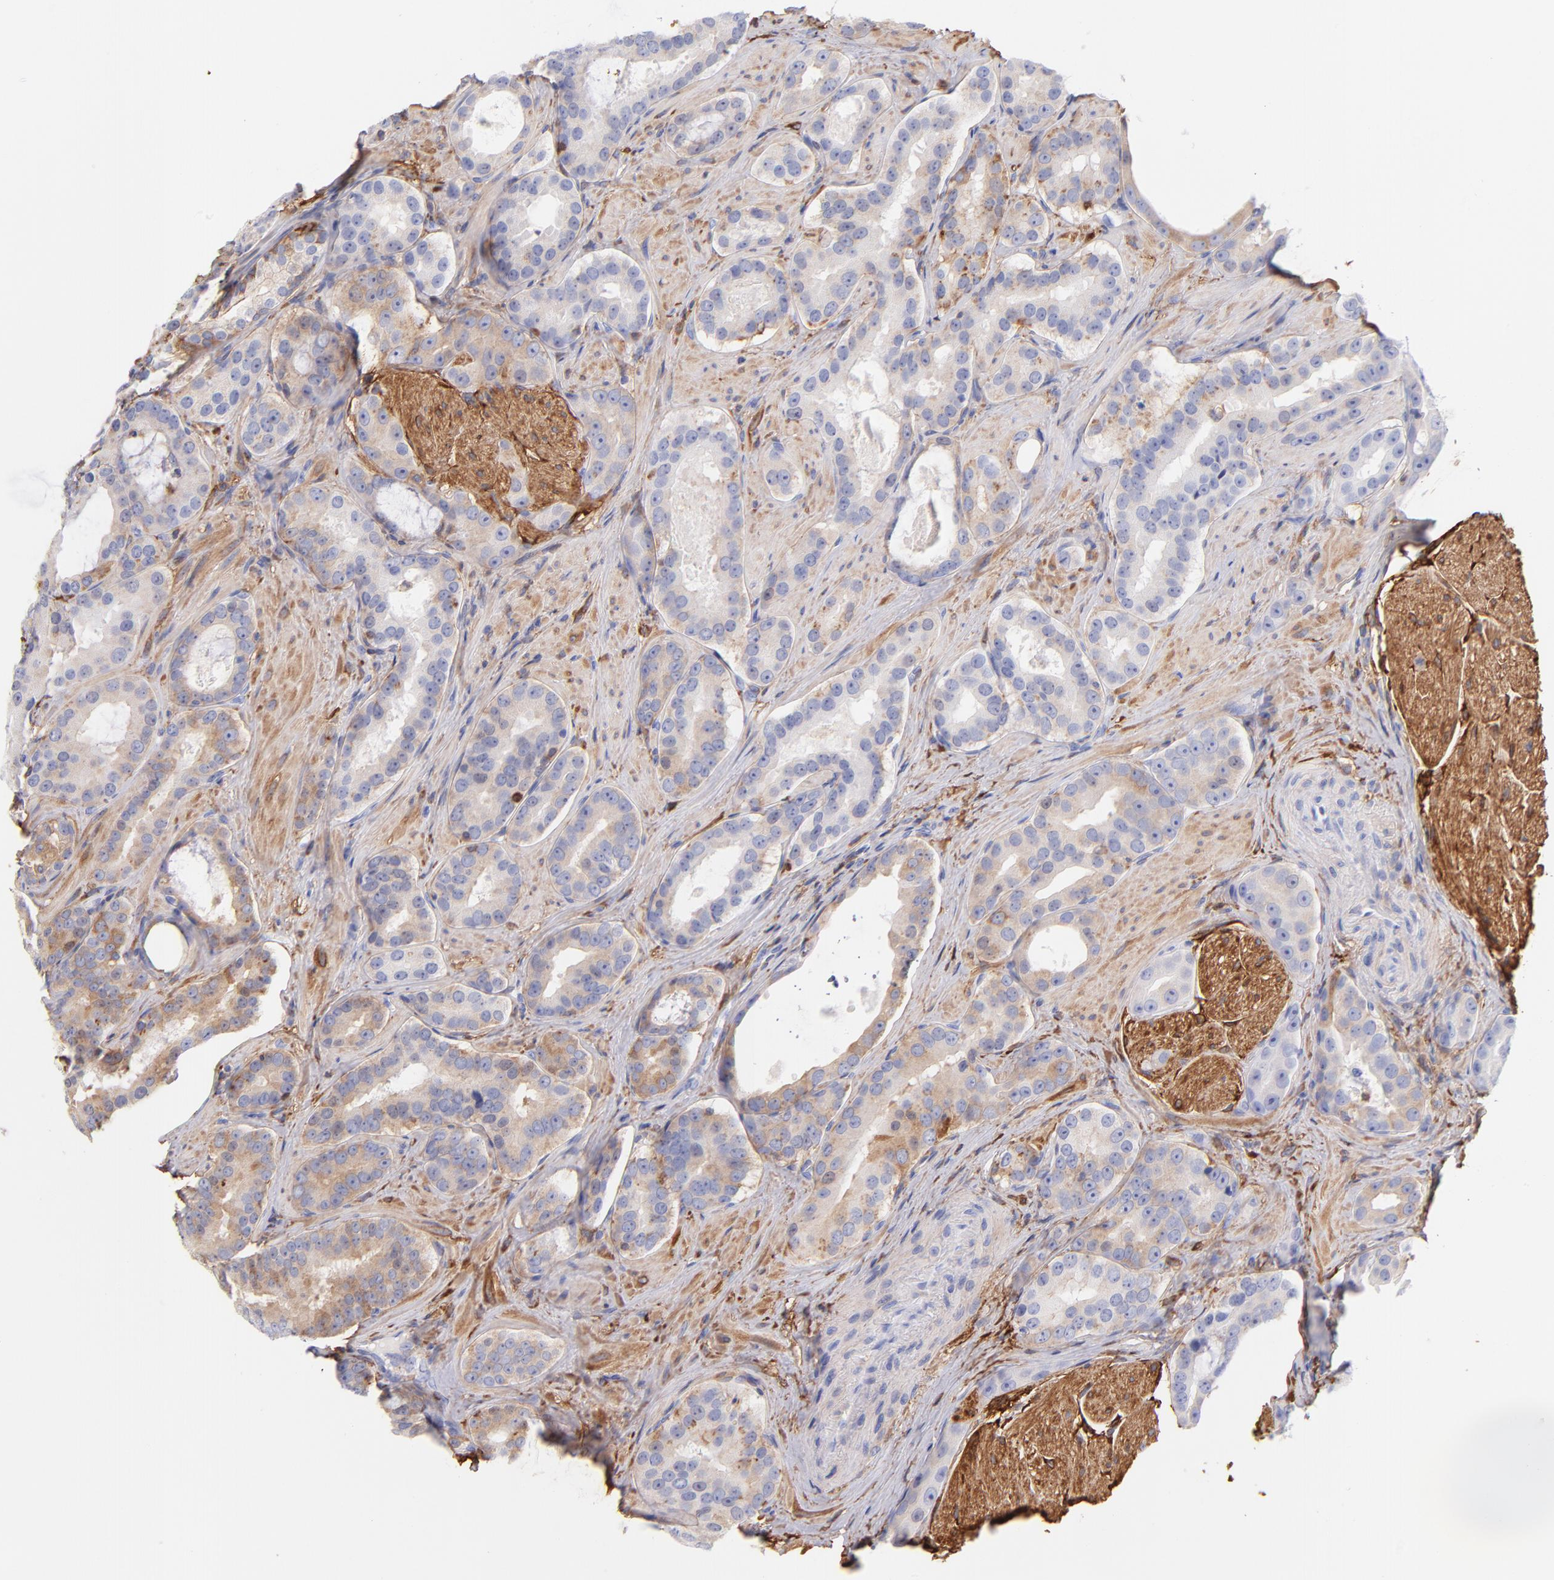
{"staining": {"intensity": "moderate", "quantity": "25%-75%", "location": "cytoplasmic/membranous"}, "tissue": "prostate cancer", "cell_type": "Tumor cells", "image_type": "cancer", "snomed": [{"axis": "morphology", "description": "Adenocarcinoma, Low grade"}, {"axis": "topography", "description": "Prostate"}], "caption": "High-power microscopy captured an IHC micrograph of prostate cancer (adenocarcinoma (low-grade)), revealing moderate cytoplasmic/membranous positivity in about 25%-75% of tumor cells. Nuclei are stained in blue.", "gene": "PRKCA", "patient": {"sex": "male", "age": 59}}